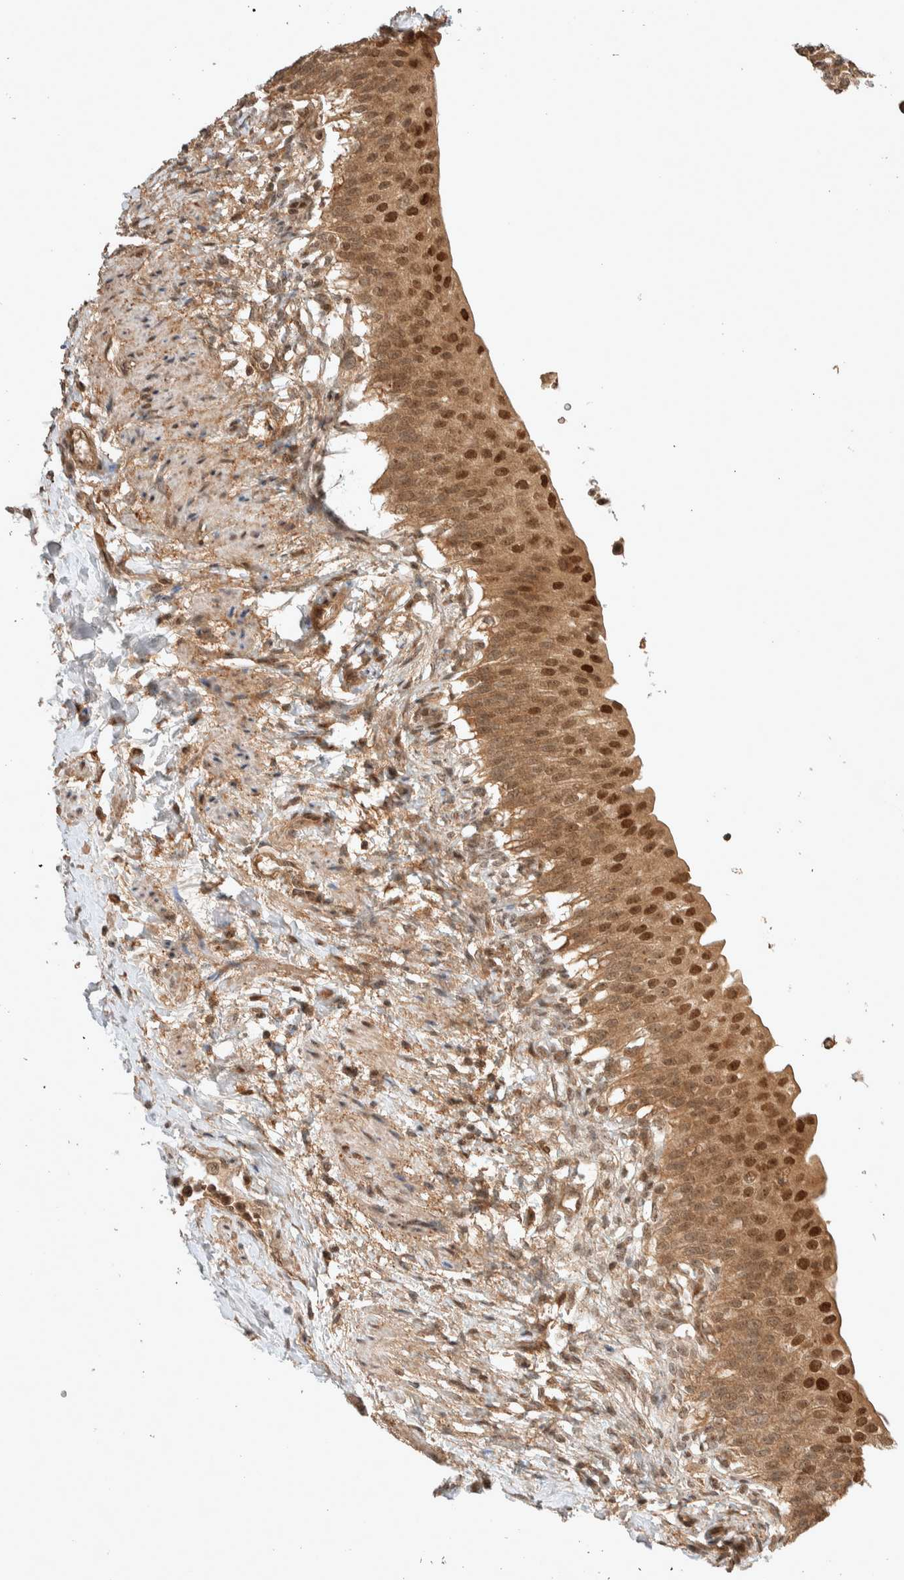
{"staining": {"intensity": "strong", "quantity": ">75%", "location": "cytoplasmic/membranous,nuclear"}, "tissue": "urinary bladder", "cell_type": "Urothelial cells", "image_type": "normal", "snomed": [{"axis": "morphology", "description": "Normal tissue, NOS"}, {"axis": "topography", "description": "Urinary bladder"}], "caption": "This is an image of IHC staining of unremarkable urinary bladder, which shows strong staining in the cytoplasmic/membranous,nuclear of urothelial cells.", "gene": "THRA", "patient": {"sex": "female", "age": 60}}